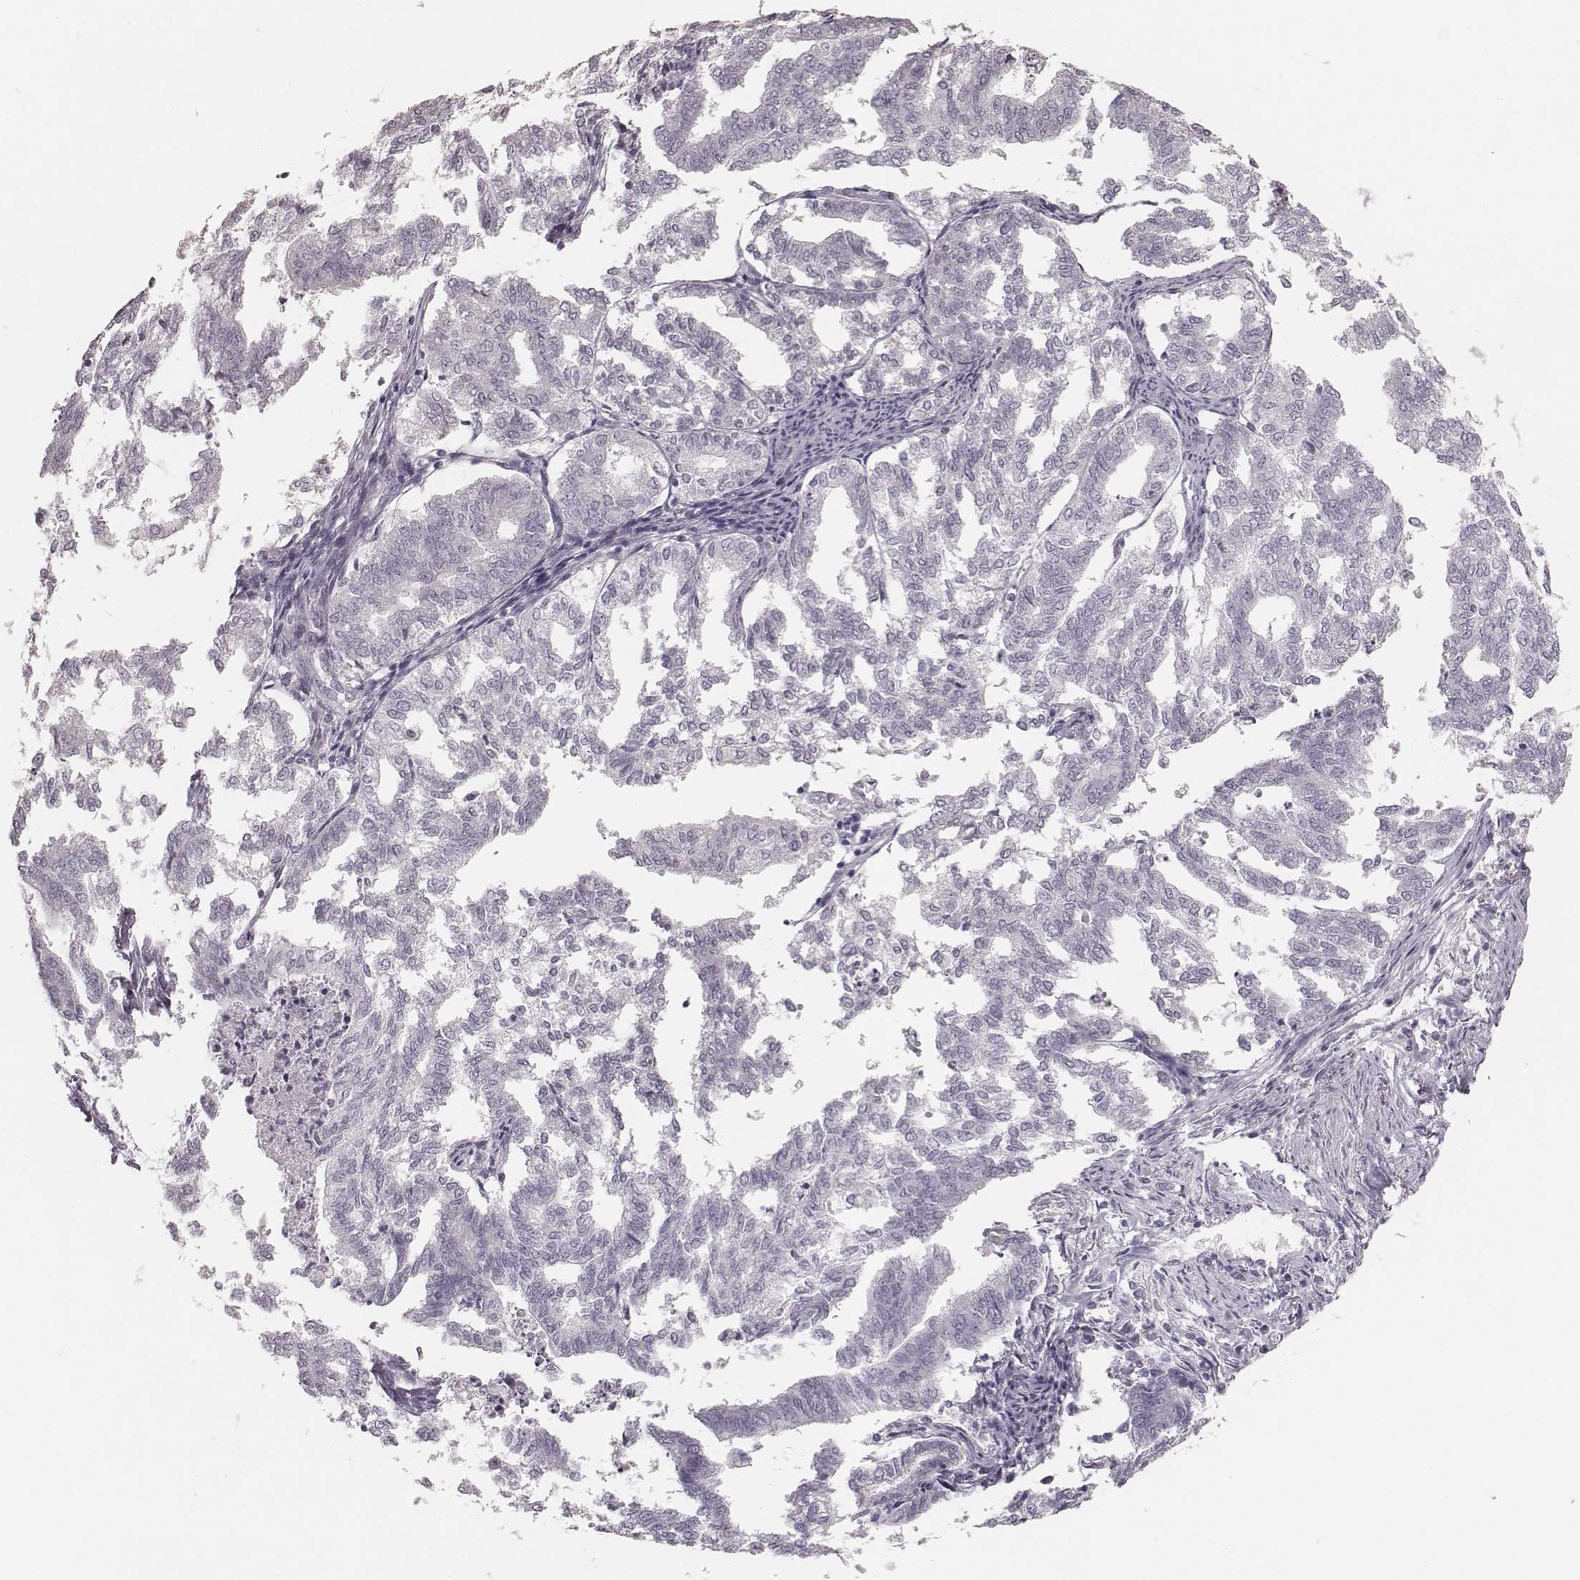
{"staining": {"intensity": "negative", "quantity": "none", "location": "none"}, "tissue": "endometrial cancer", "cell_type": "Tumor cells", "image_type": "cancer", "snomed": [{"axis": "morphology", "description": "Adenocarcinoma, NOS"}, {"axis": "topography", "description": "Endometrium"}], "caption": "Immunohistochemistry photomicrograph of human endometrial cancer (adenocarcinoma) stained for a protein (brown), which demonstrates no staining in tumor cells. The staining was performed using DAB to visualize the protein expression in brown, while the nuclei were stained in blue with hematoxylin (Magnification: 20x).", "gene": "ZP4", "patient": {"sex": "female", "age": 79}}